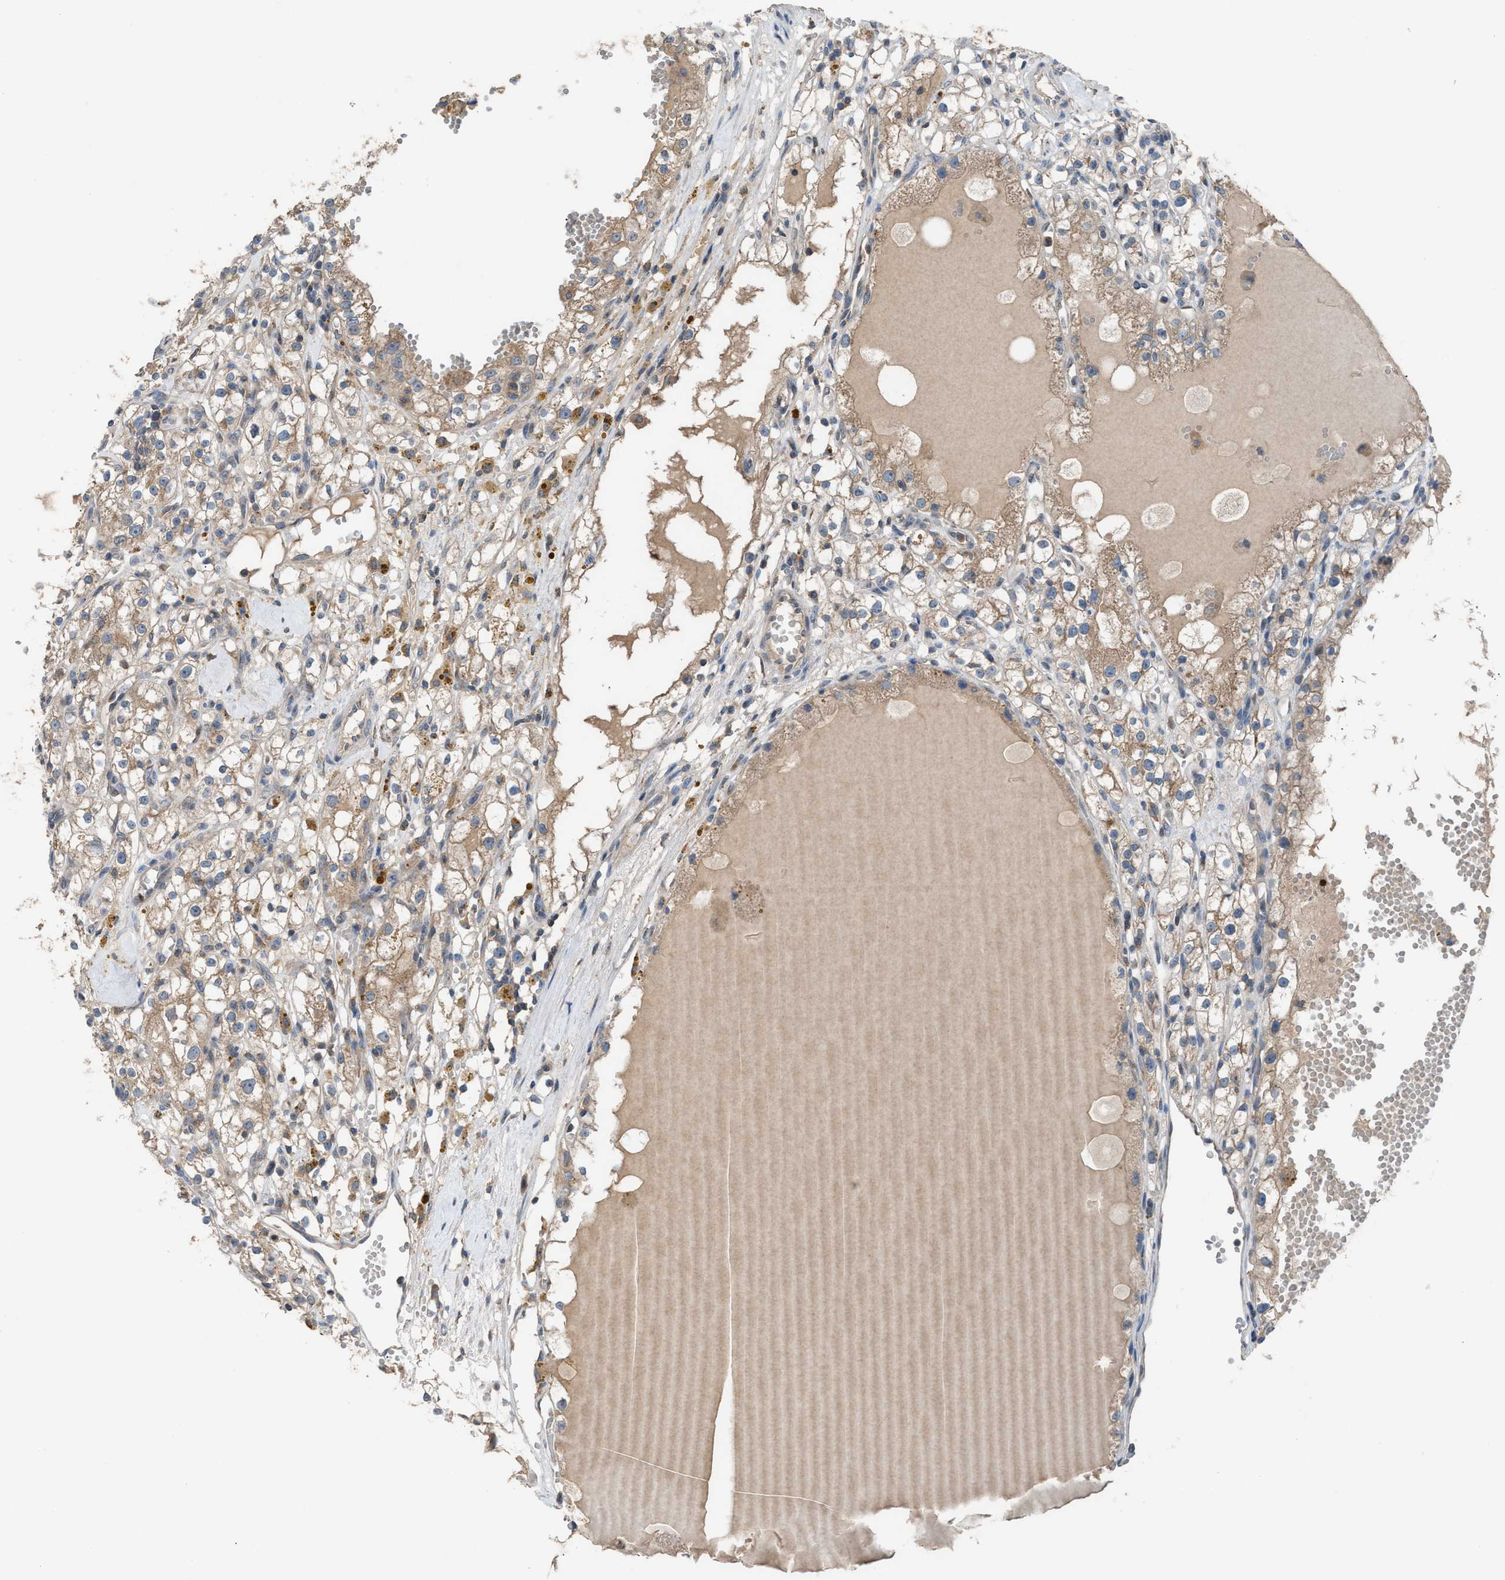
{"staining": {"intensity": "weak", "quantity": ">75%", "location": "cytoplasmic/membranous"}, "tissue": "renal cancer", "cell_type": "Tumor cells", "image_type": "cancer", "snomed": [{"axis": "morphology", "description": "Adenocarcinoma, NOS"}, {"axis": "topography", "description": "Kidney"}], "caption": "Immunohistochemistry photomicrograph of neoplastic tissue: human renal cancer stained using immunohistochemistry reveals low levels of weak protein expression localized specifically in the cytoplasmic/membranous of tumor cells, appearing as a cytoplasmic/membranous brown color.", "gene": "TPK1", "patient": {"sex": "male", "age": 56}}